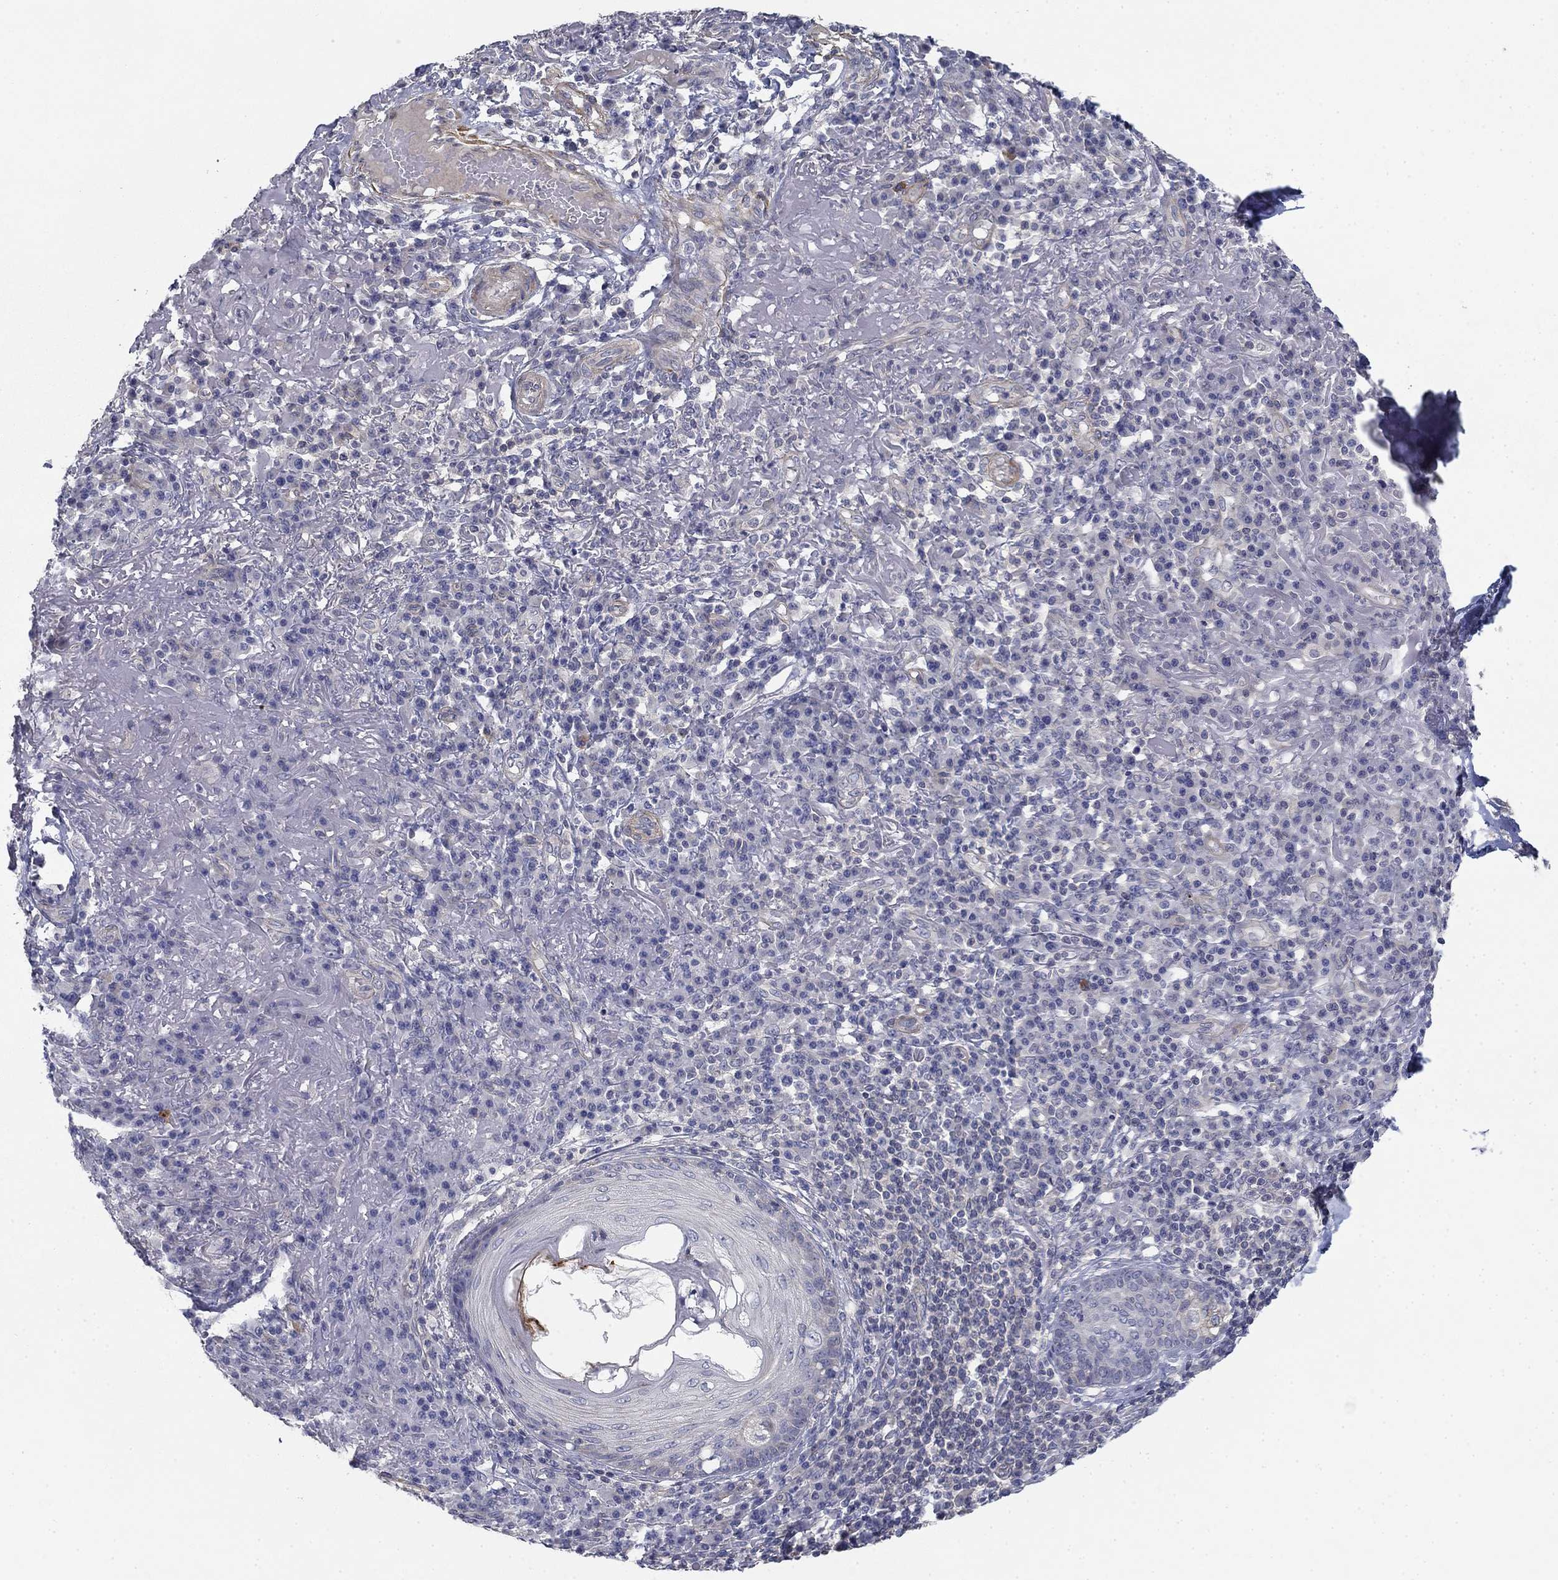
{"staining": {"intensity": "negative", "quantity": "none", "location": "none"}, "tissue": "skin cancer", "cell_type": "Tumor cells", "image_type": "cancer", "snomed": [{"axis": "morphology", "description": "Squamous cell carcinoma, NOS"}, {"axis": "topography", "description": "Skin"}], "caption": "There is no significant positivity in tumor cells of skin cancer (squamous cell carcinoma). (DAB (3,3'-diaminobenzidine) immunohistochemistry with hematoxylin counter stain).", "gene": "GRK7", "patient": {"sex": "male", "age": 92}}